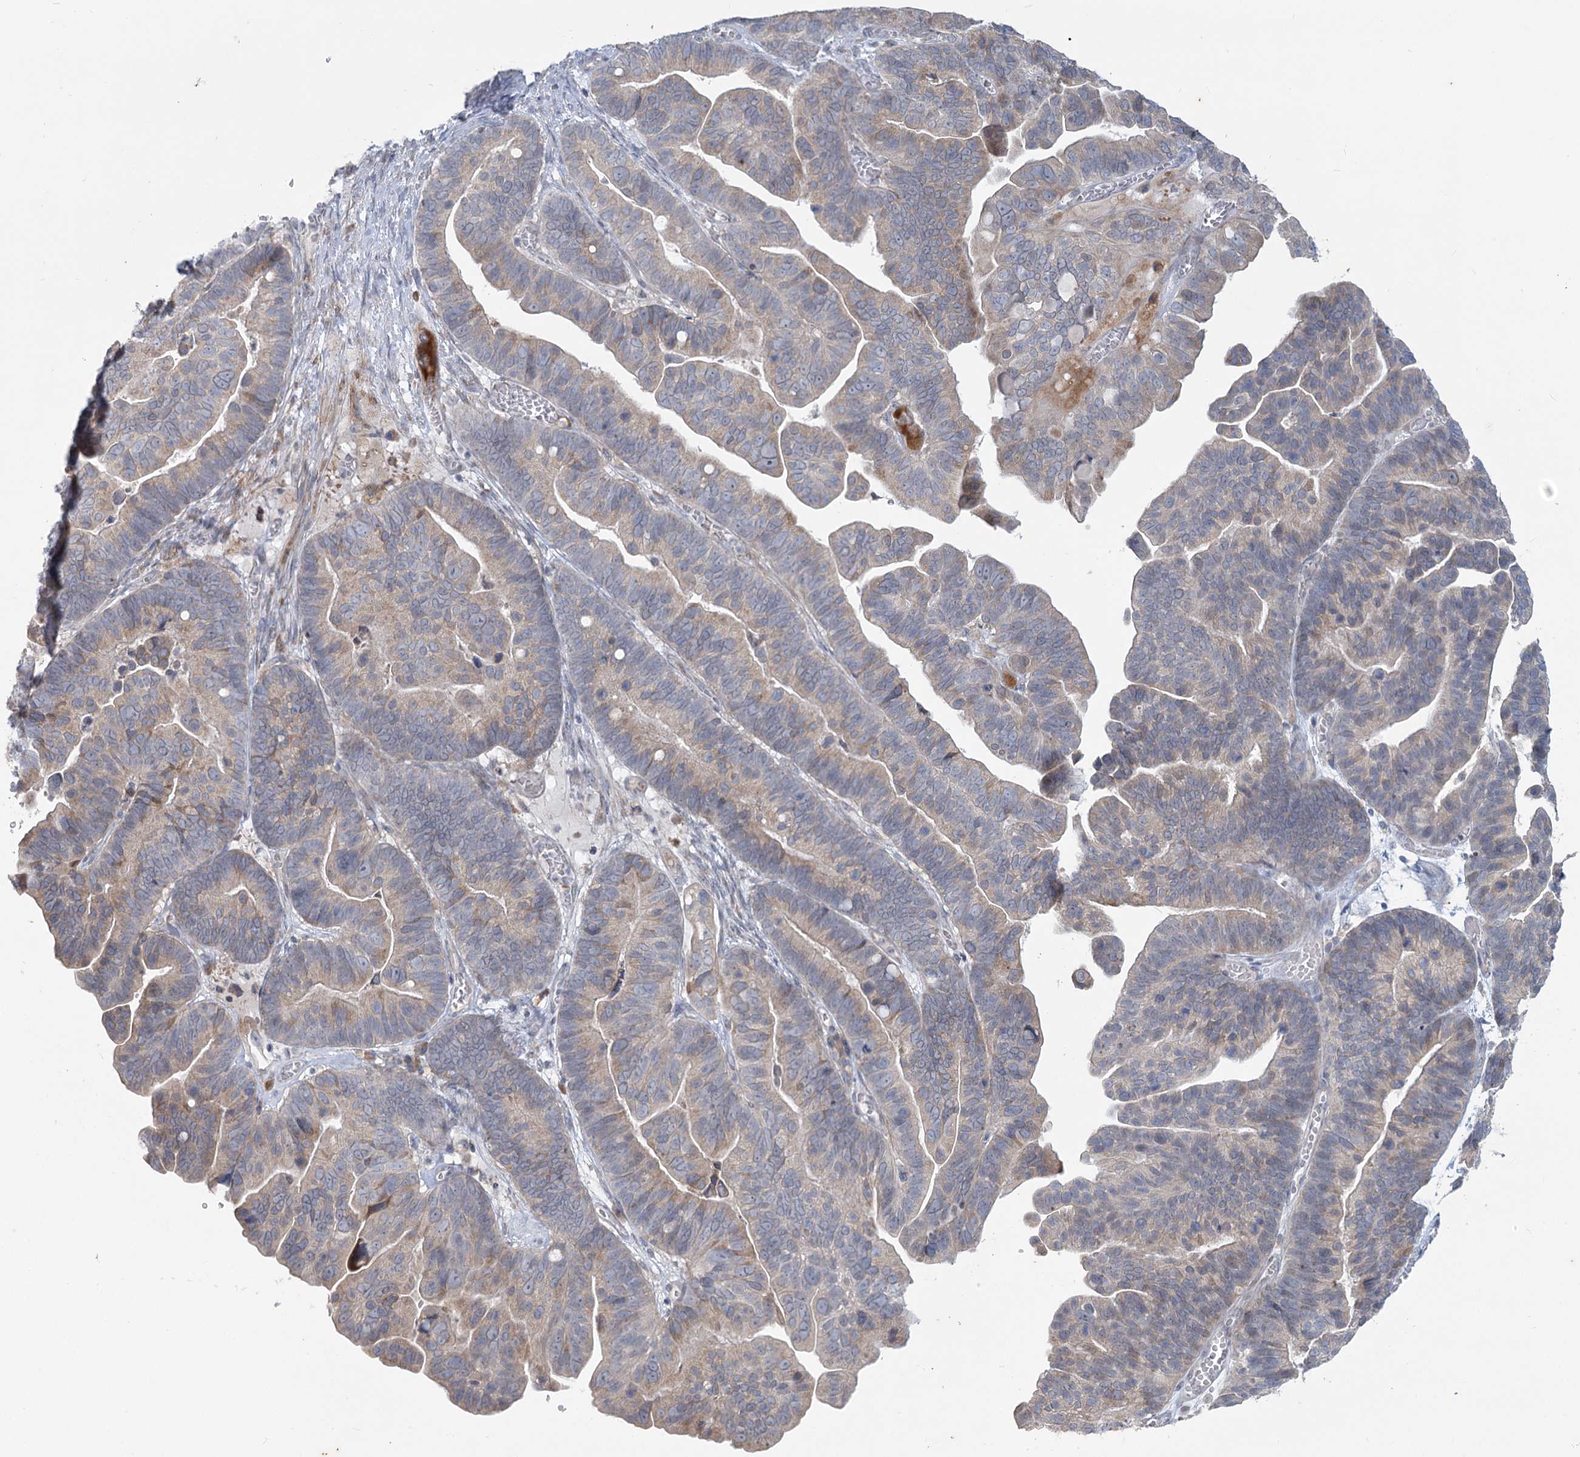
{"staining": {"intensity": "negative", "quantity": "none", "location": "none"}, "tissue": "ovarian cancer", "cell_type": "Tumor cells", "image_type": "cancer", "snomed": [{"axis": "morphology", "description": "Cystadenocarcinoma, serous, NOS"}, {"axis": "topography", "description": "Ovary"}], "caption": "High magnification brightfield microscopy of ovarian cancer stained with DAB (3,3'-diaminobenzidine) (brown) and counterstained with hematoxylin (blue): tumor cells show no significant positivity.", "gene": "PLA2G12A", "patient": {"sex": "female", "age": 56}}